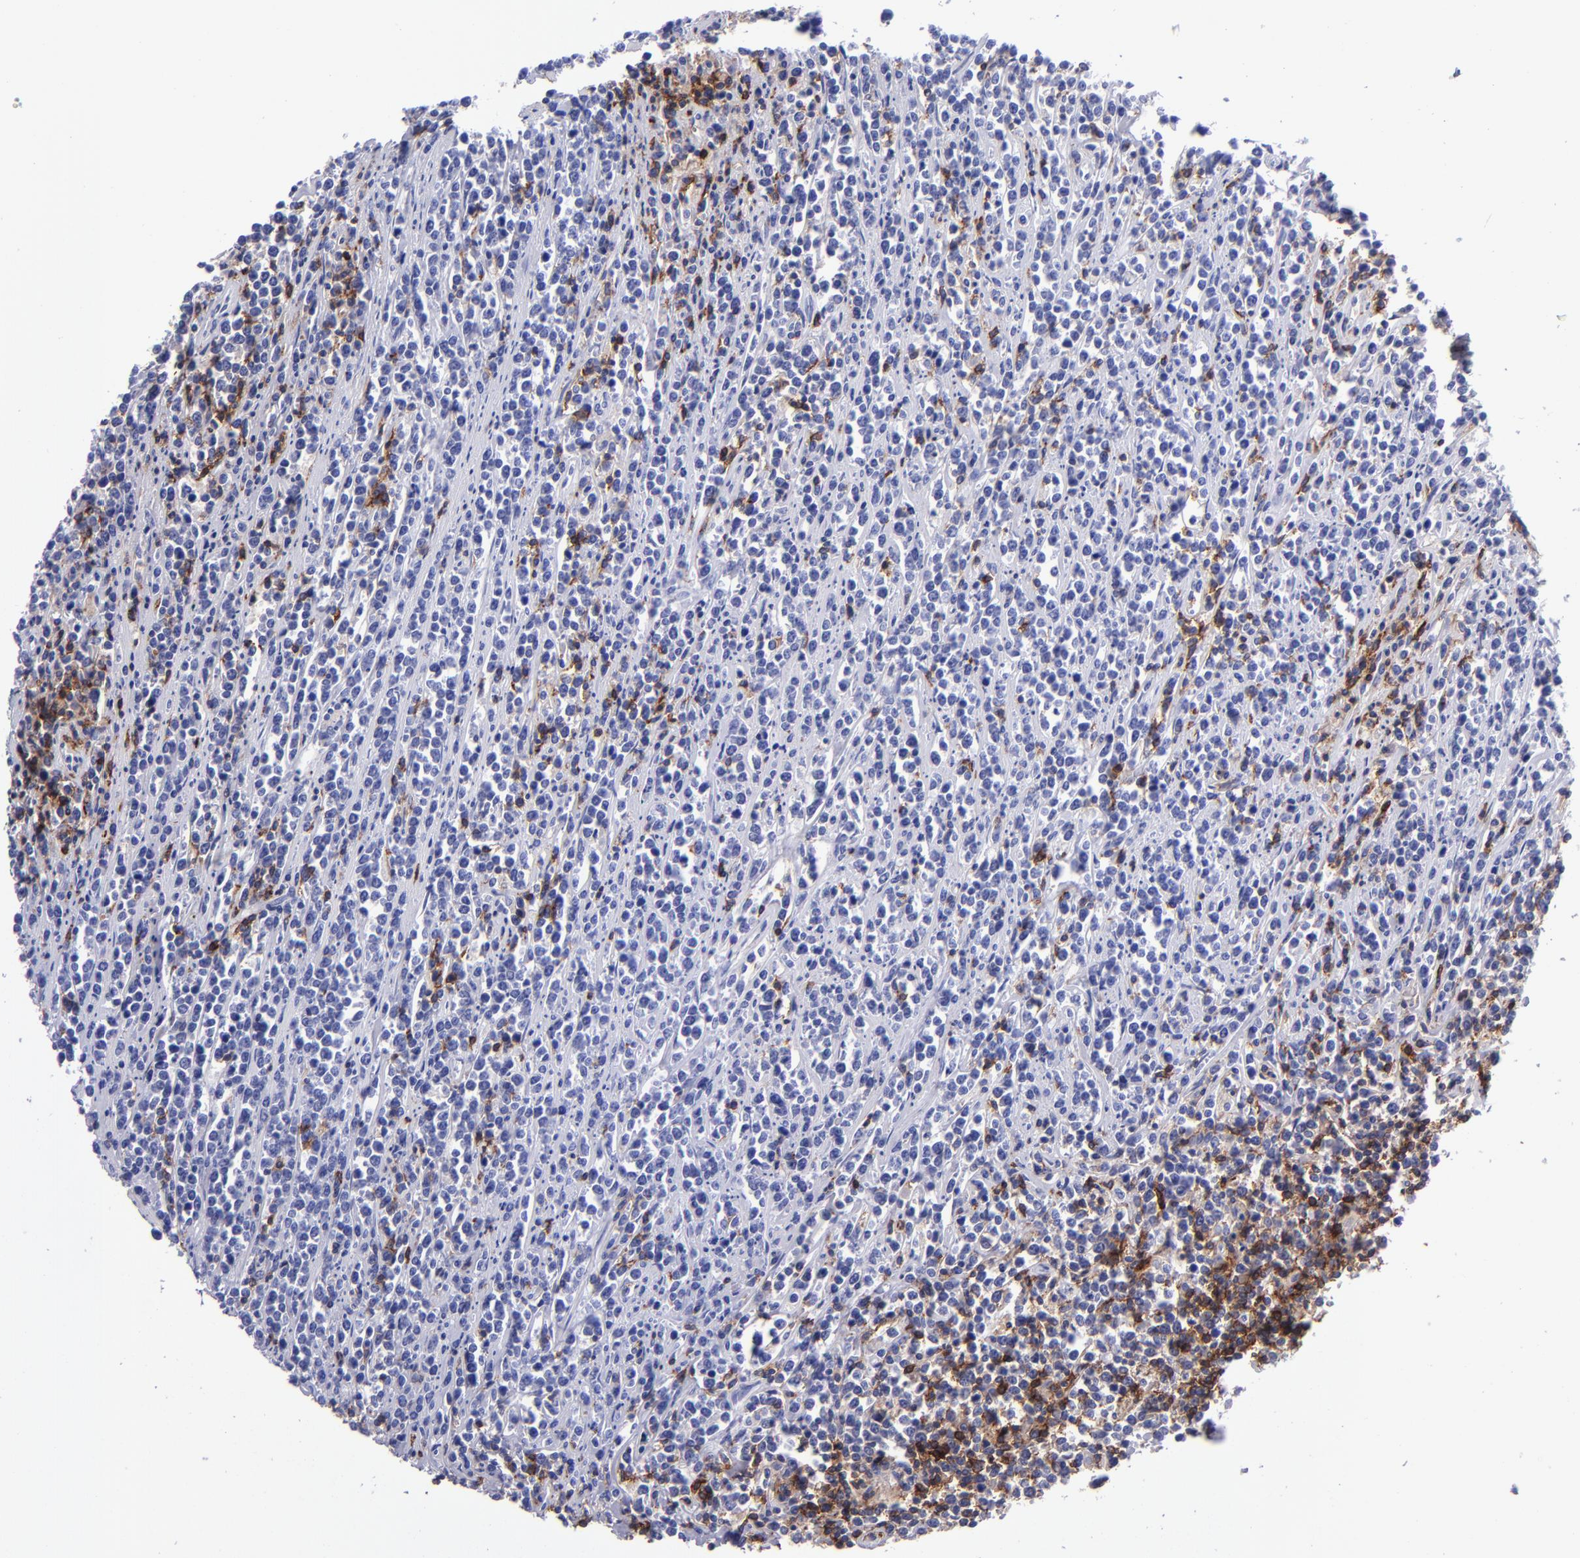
{"staining": {"intensity": "negative", "quantity": "none", "location": "none"}, "tissue": "lymphoma", "cell_type": "Tumor cells", "image_type": "cancer", "snomed": [{"axis": "morphology", "description": "Malignant lymphoma, non-Hodgkin's type, High grade"}, {"axis": "topography", "description": "Small intestine"}, {"axis": "topography", "description": "Colon"}], "caption": "A photomicrograph of malignant lymphoma, non-Hodgkin's type (high-grade) stained for a protein demonstrates no brown staining in tumor cells.", "gene": "CD6", "patient": {"sex": "male", "age": 8}}